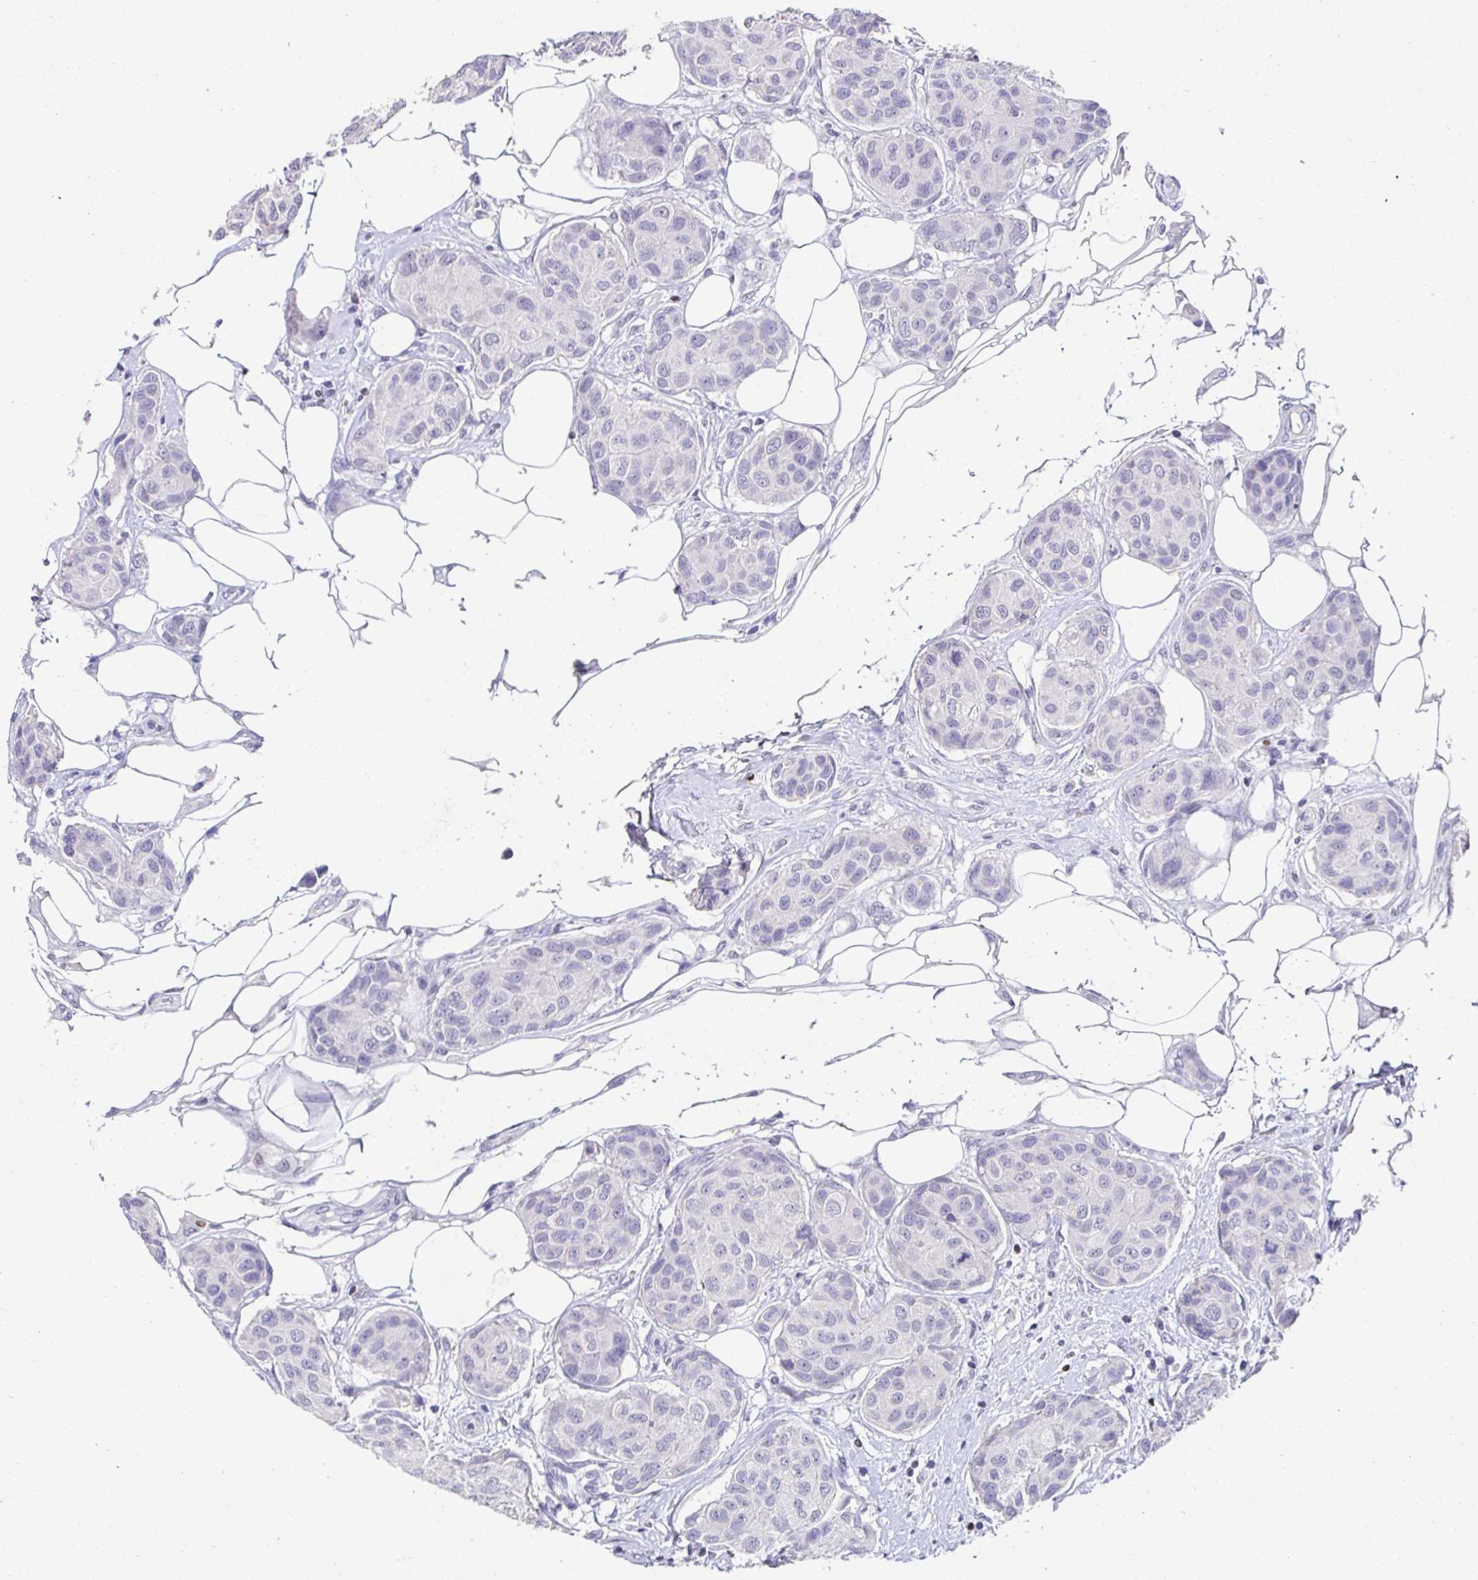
{"staining": {"intensity": "negative", "quantity": "none", "location": "none"}, "tissue": "breast cancer", "cell_type": "Tumor cells", "image_type": "cancer", "snomed": [{"axis": "morphology", "description": "Duct carcinoma"}, {"axis": "topography", "description": "Breast"}, {"axis": "topography", "description": "Lymph node"}], "caption": "A high-resolution micrograph shows IHC staining of breast invasive ductal carcinoma, which shows no significant expression in tumor cells.", "gene": "SATB1", "patient": {"sex": "female", "age": 80}}